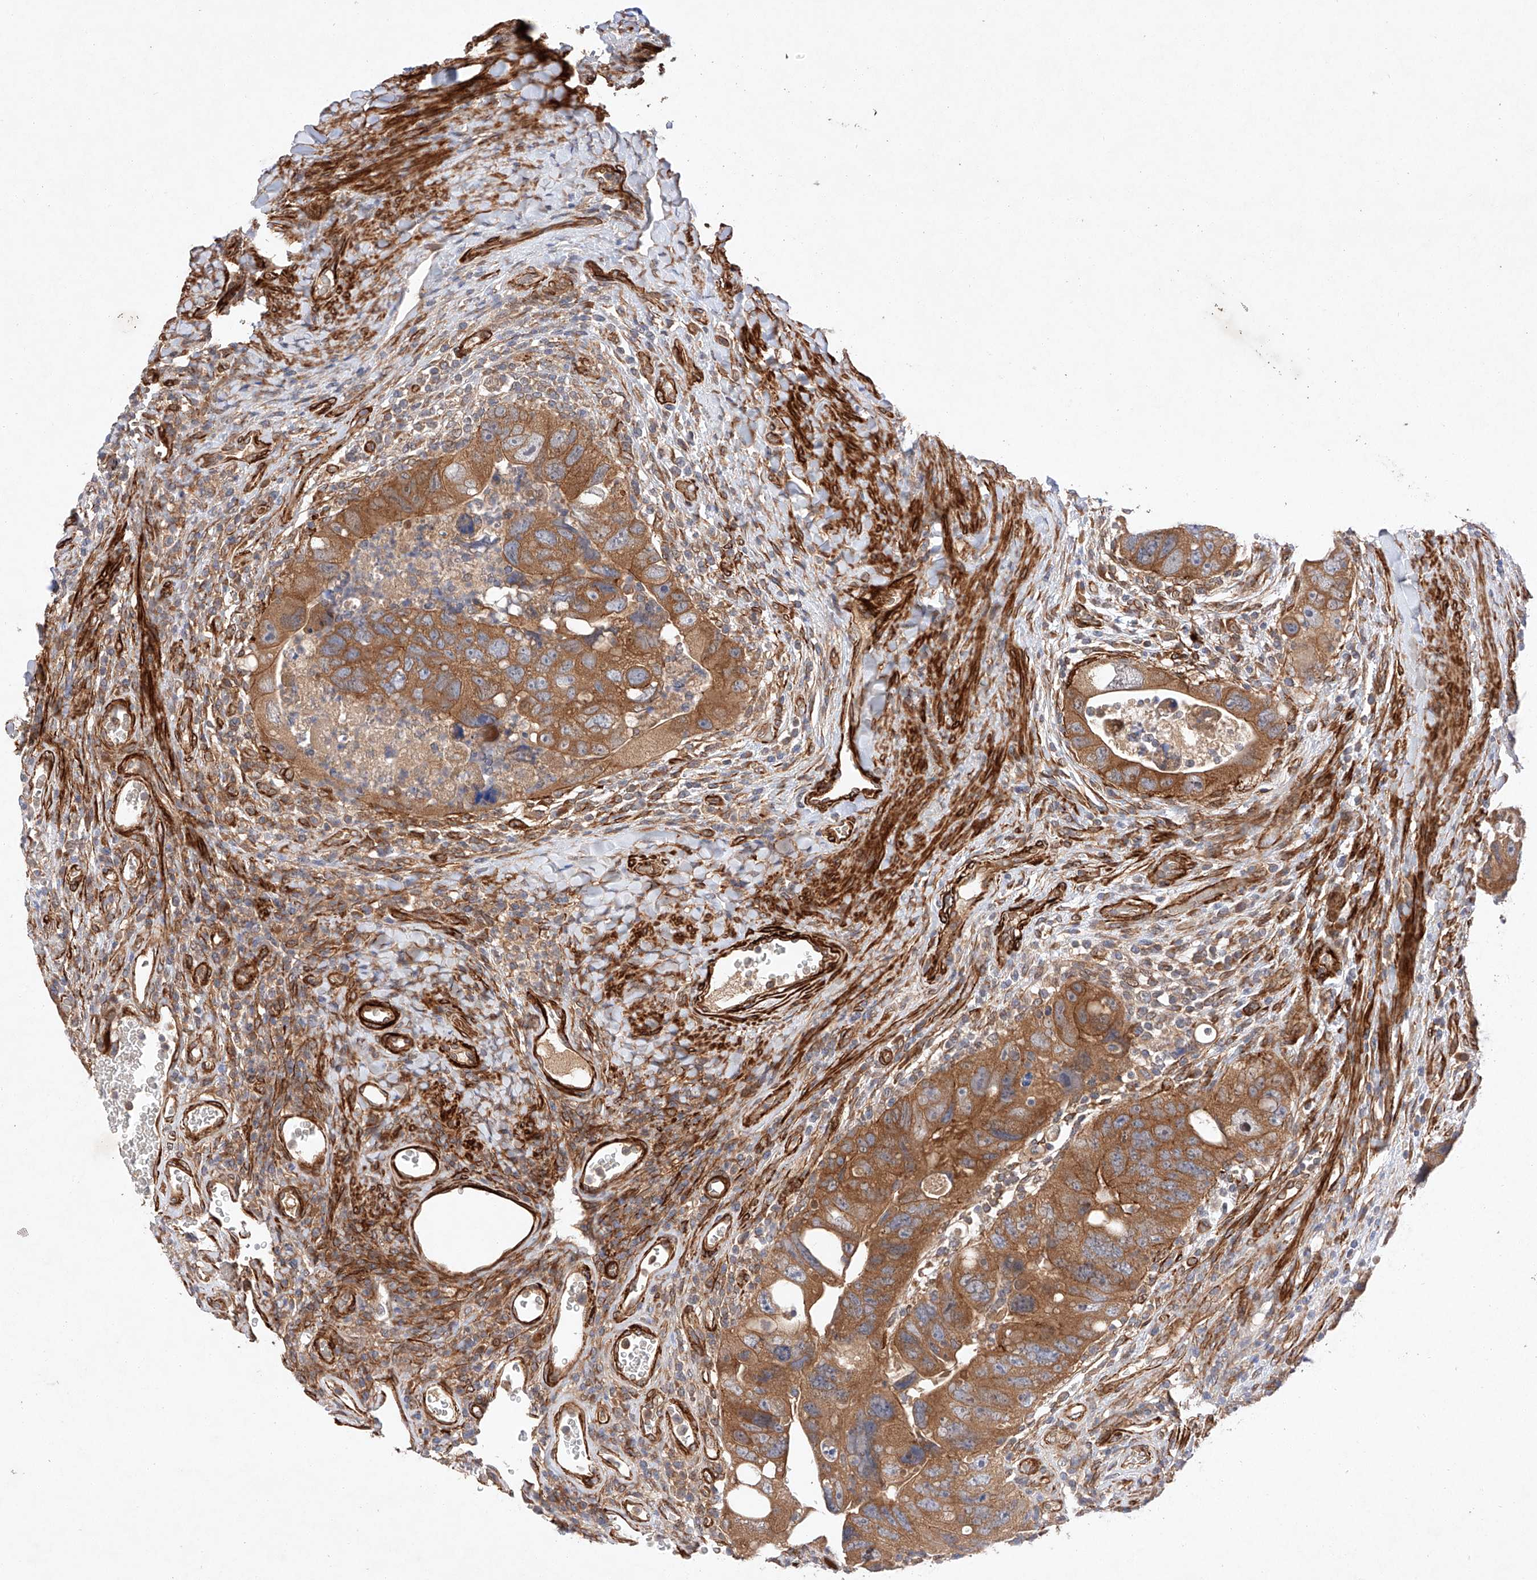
{"staining": {"intensity": "moderate", "quantity": ">75%", "location": "cytoplasmic/membranous"}, "tissue": "colorectal cancer", "cell_type": "Tumor cells", "image_type": "cancer", "snomed": [{"axis": "morphology", "description": "Adenocarcinoma, NOS"}, {"axis": "topography", "description": "Rectum"}], "caption": "Immunohistochemistry of human adenocarcinoma (colorectal) exhibits medium levels of moderate cytoplasmic/membranous staining in about >75% of tumor cells.", "gene": "RAB23", "patient": {"sex": "male", "age": 59}}